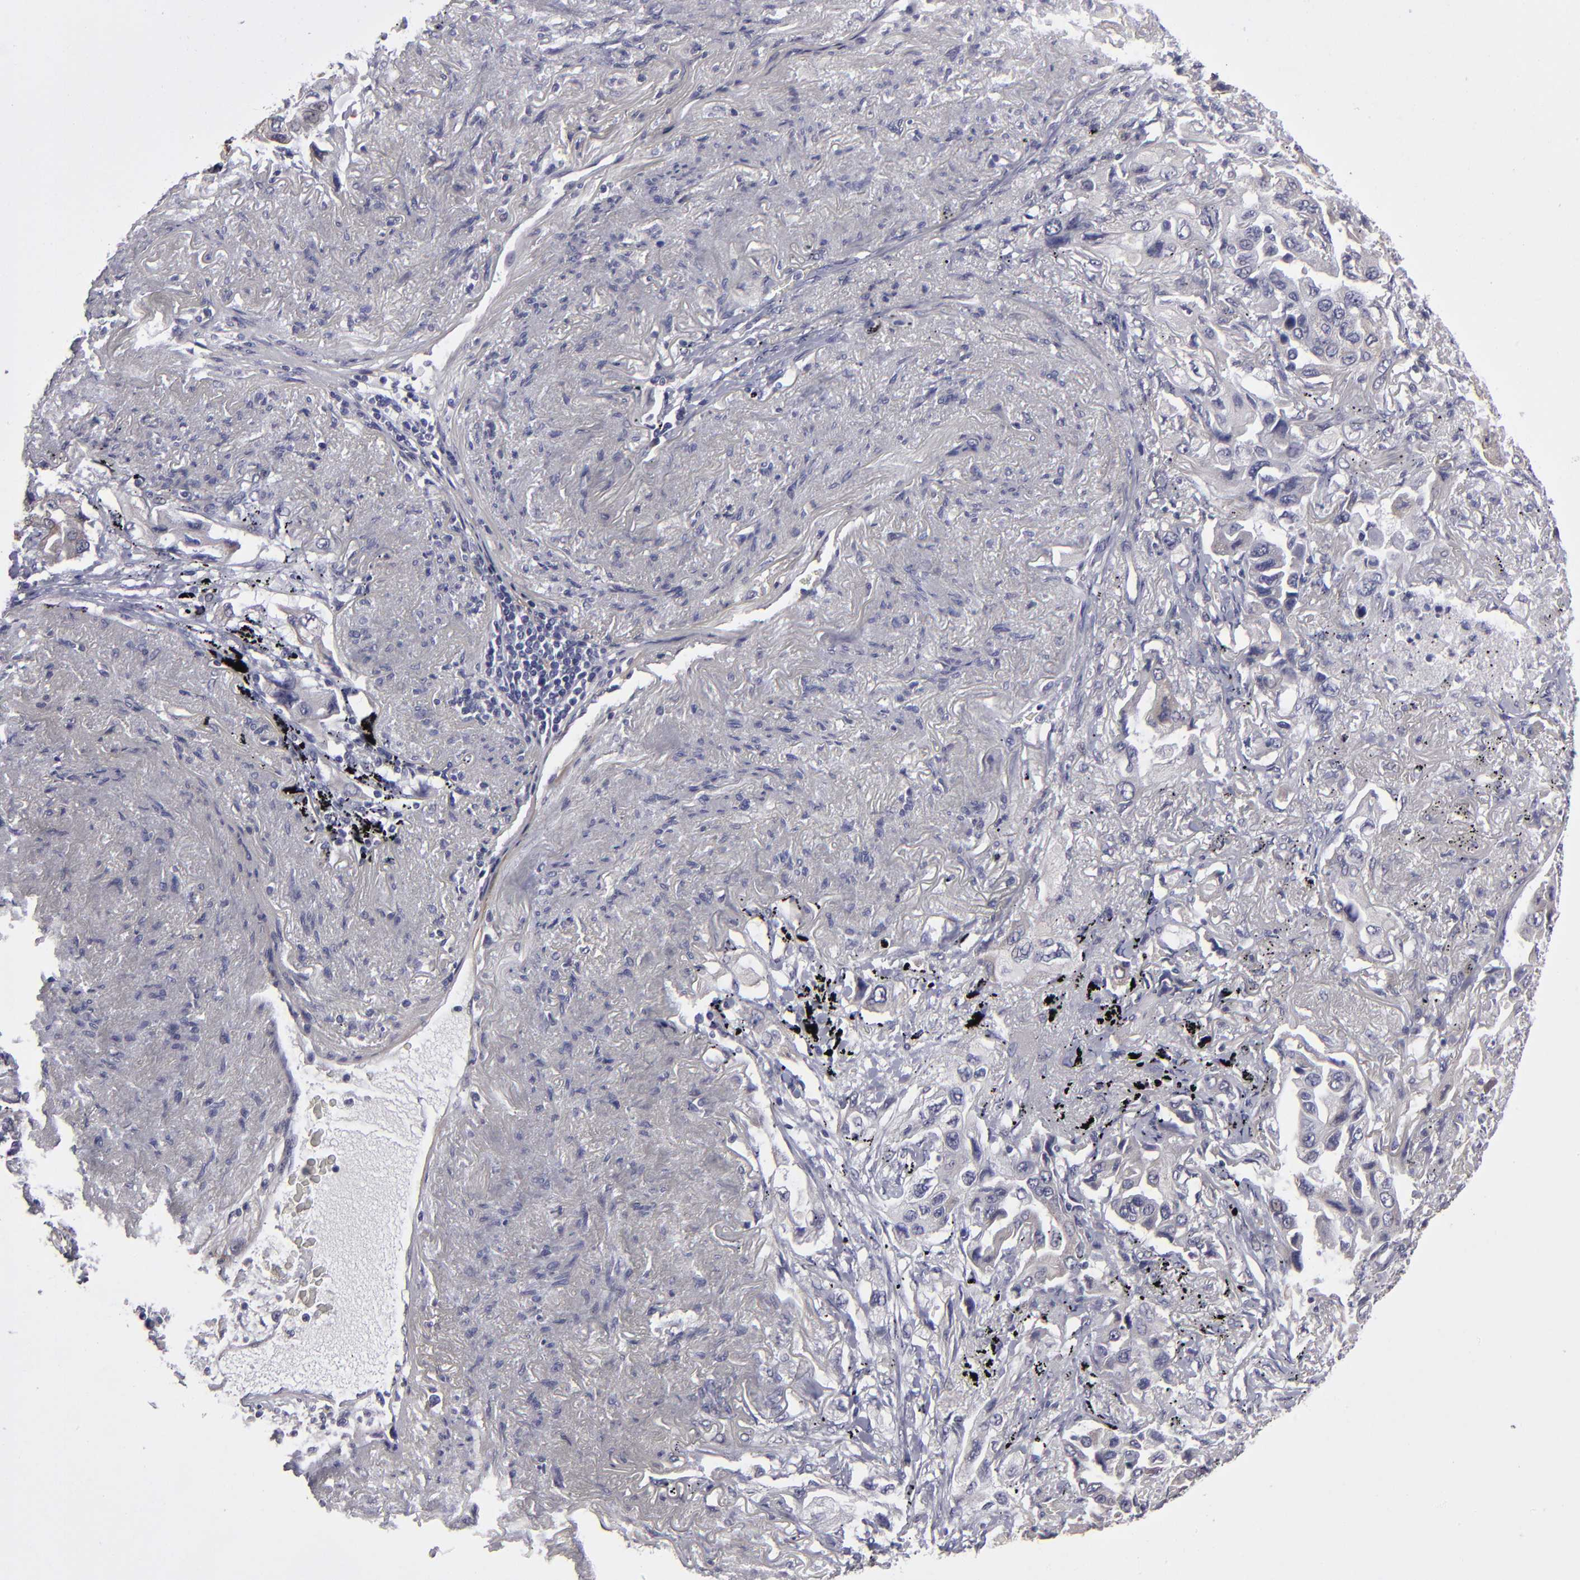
{"staining": {"intensity": "negative", "quantity": "none", "location": "none"}, "tissue": "lung cancer", "cell_type": "Tumor cells", "image_type": "cancer", "snomed": [{"axis": "morphology", "description": "Adenocarcinoma, NOS"}, {"axis": "topography", "description": "Lung"}], "caption": "Protein analysis of lung adenocarcinoma demonstrates no significant expression in tumor cells. Brightfield microscopy of immunohistochemistry (IHC) stained with DAB (brown) and hematoxylin (blue), captured at high magnification.", "gene": "ZNF175", "patient": {"sex": "female", "age": 65}}